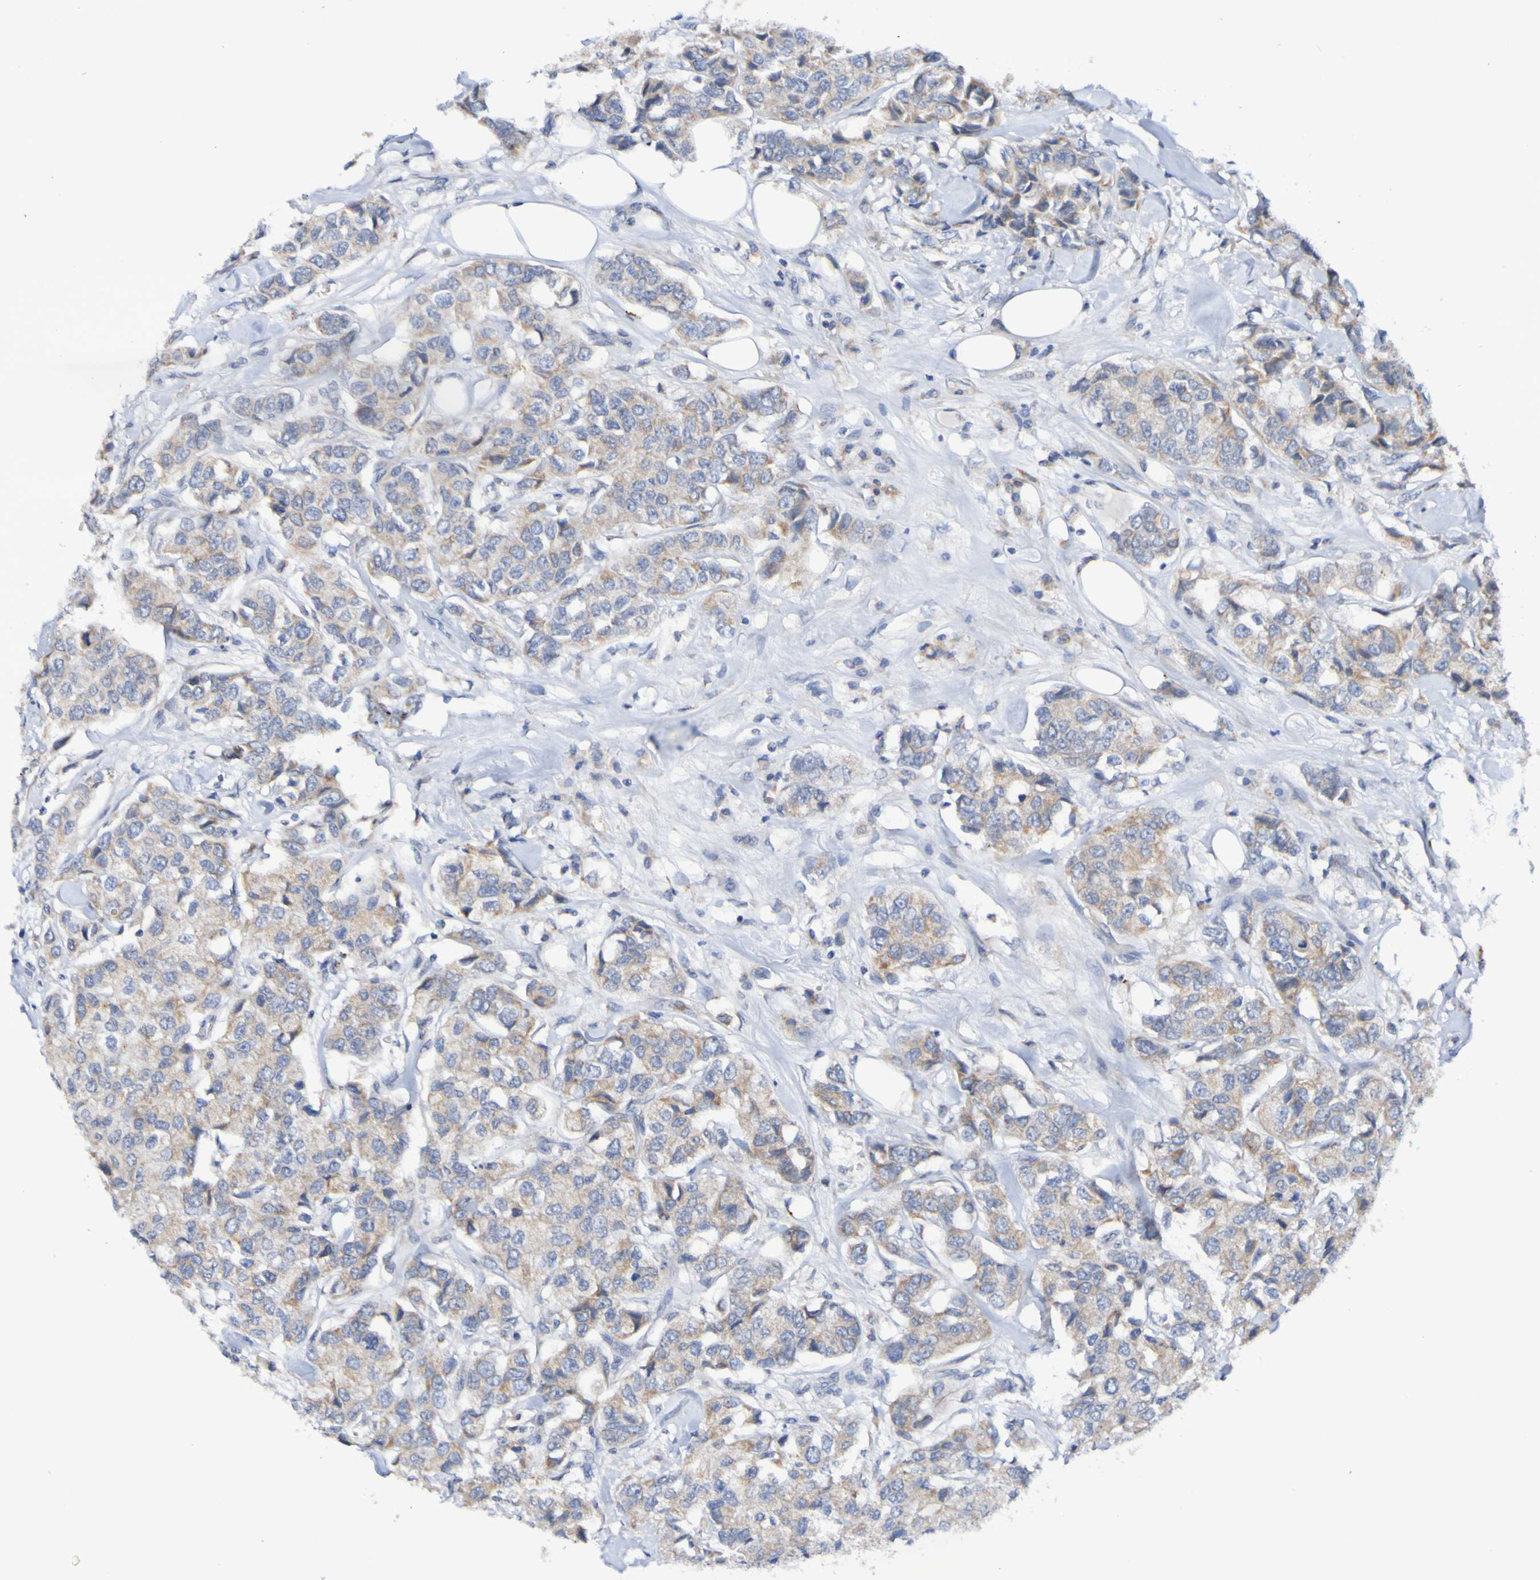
{"staining": {"intensity": "weak", "quantity": ">75%", "location": "cytoplasmic/membranous"}, "tissue": "breast cancer", "cell_type": "Tumor cells", "image_type": "cancer", "snomed": [{"axis": "morphology", "description": "Duct carcinoma"}, {"axis": "topography", "description": "Breast"}], "caption": "A brown stain labels weak cytoplasmic/membranous positivity of a protein in breast cancer tumor cells.", "gene": "PTP4A2", "patient": {"sex": "female", "age": 80}}